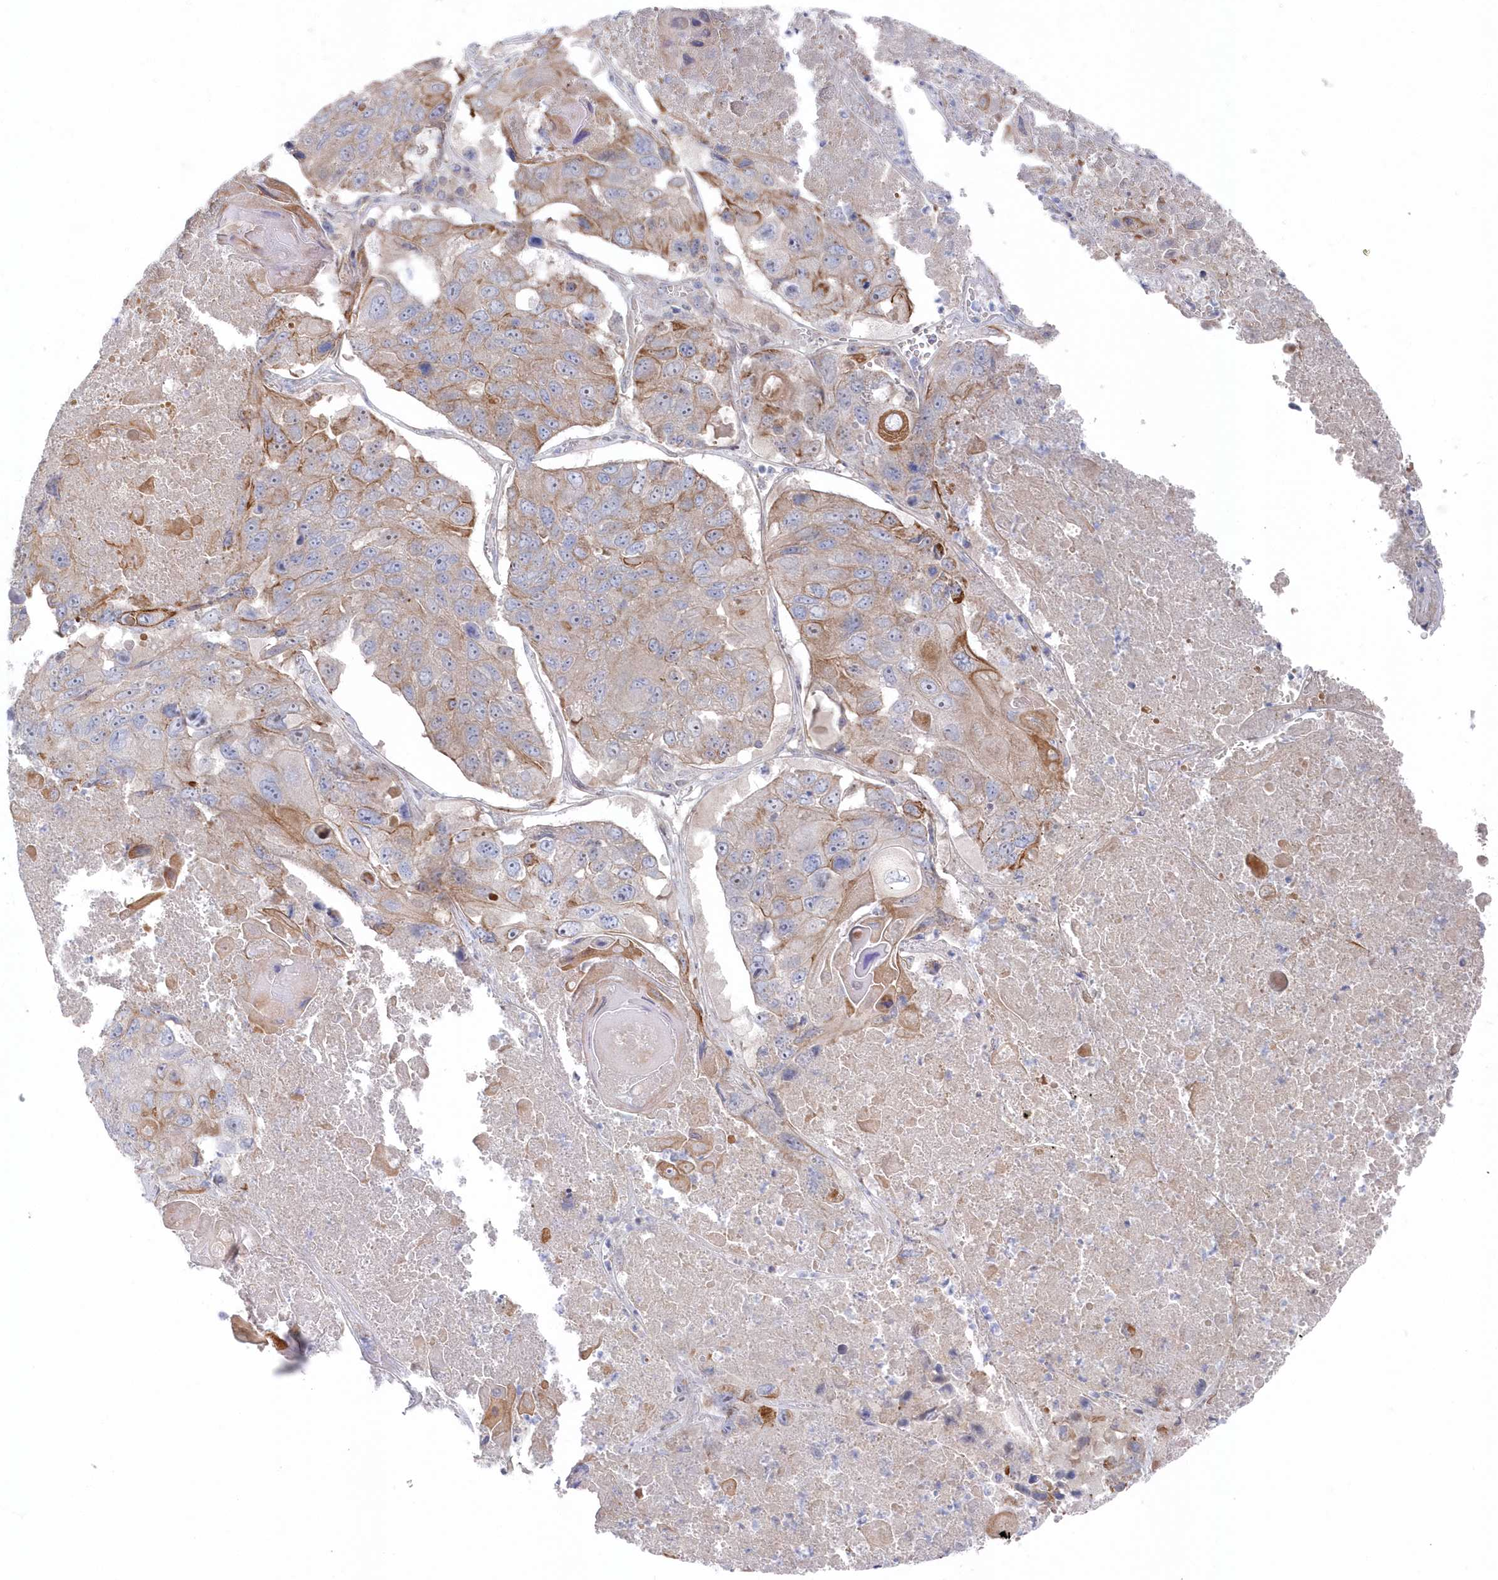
{"staining": {"intensity": "moderate", "quantity": "<25%", "location": "cytoplasmic/membranous"}, "tissue": "lung cancer", "cell_type": "Tumor cells", "image_type": "cancer", "snomed": [{"axis": "morphology", "description": "Squamous cell carcinoma, NOS"}, {"axis": "topography", "description": "Lung"}], "caption": "This micrograph displays lung cancer (squamous cell carcinoma) stained with immunohistochemistry to label a protein in brown. The cytoplasmic/membranous of tumor cells show moderate positivity for the protein. Nuclei are counter-stained blue.", "gene": "KIAA1586", "patient": {"sex": "male", "age": 61}}